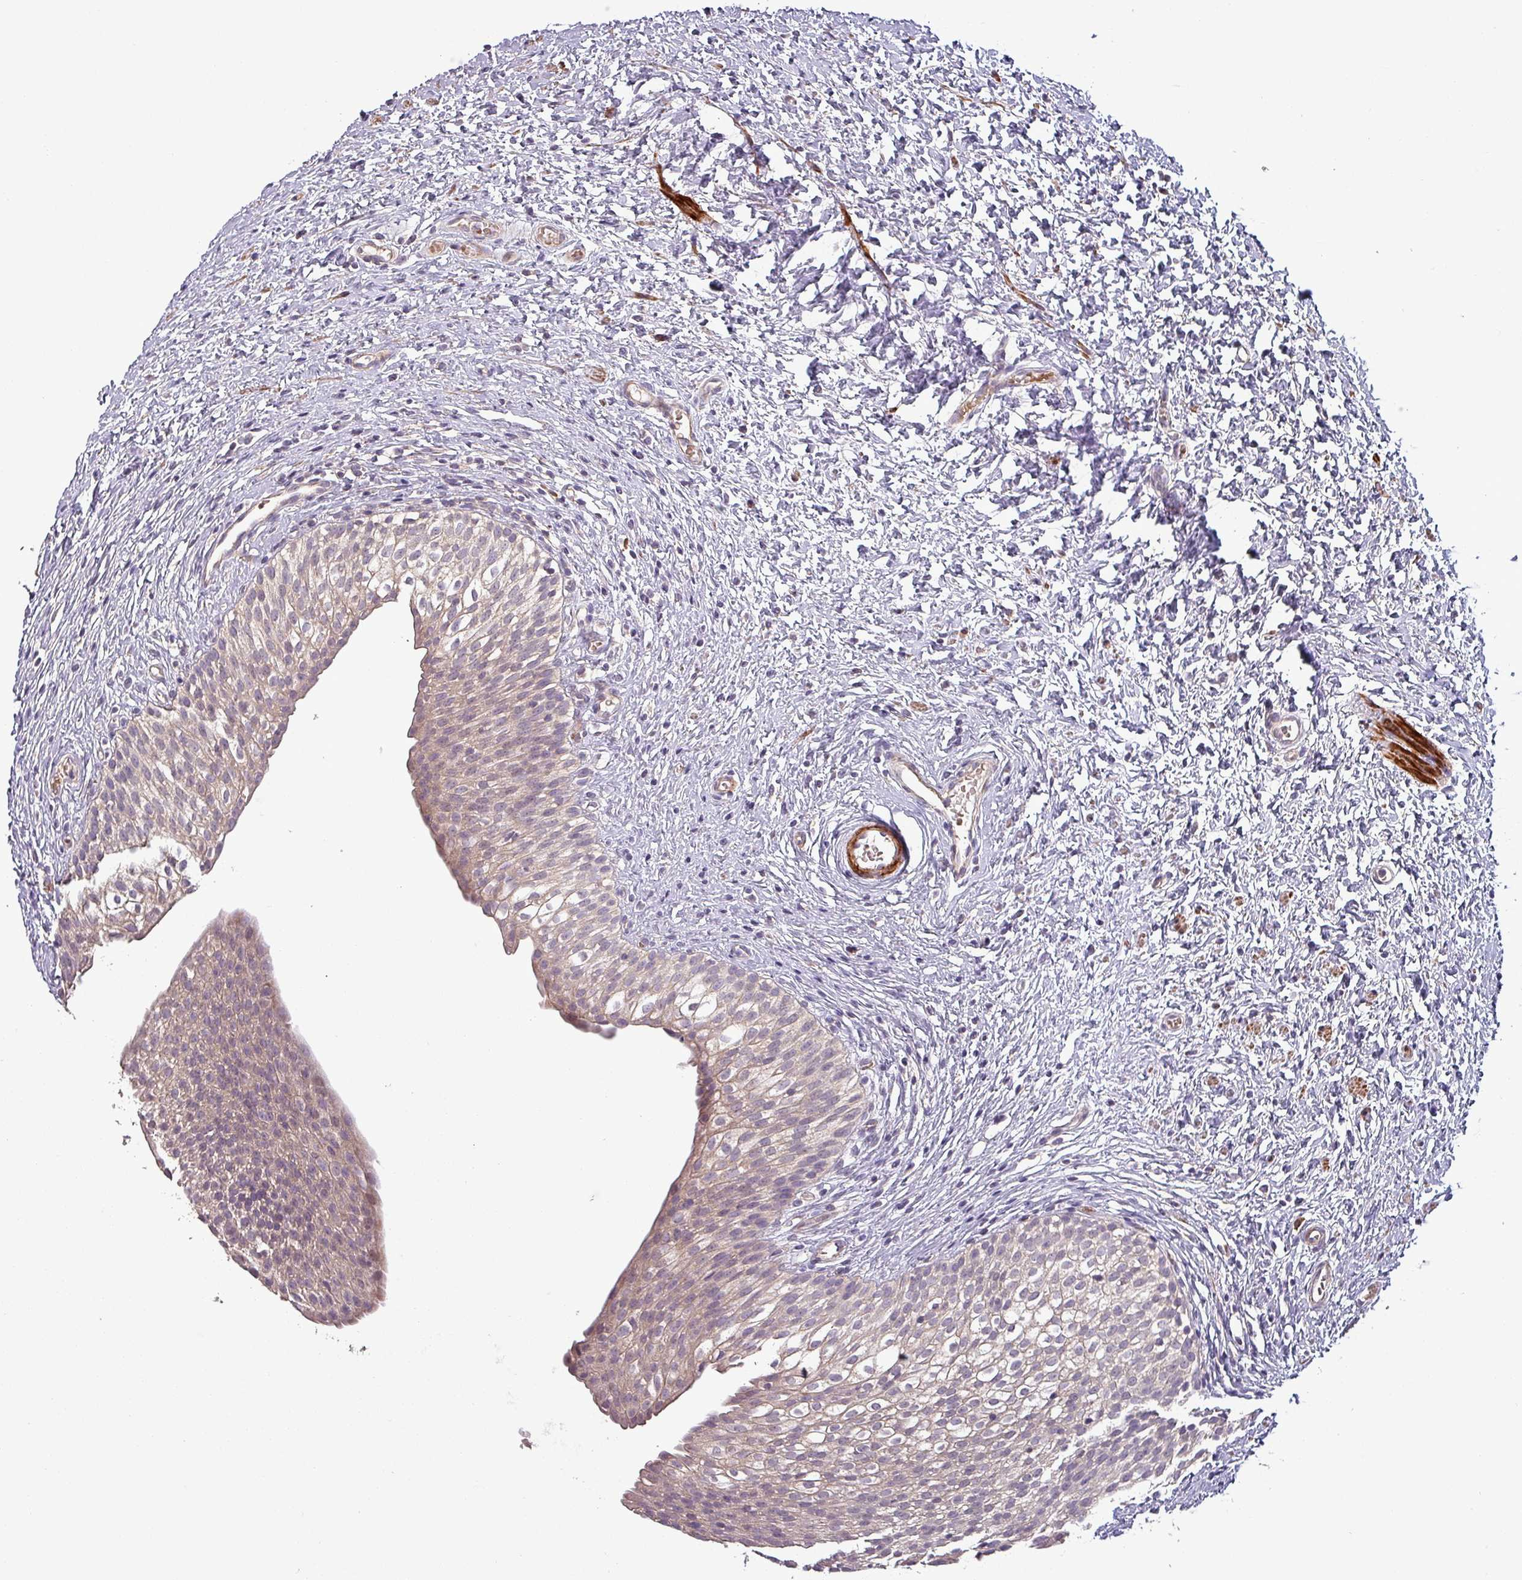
{"staining": {"intensity": "weak", "quantity": "25%-75%", "location": "cytoplasmic/membranous"}, "tissue": "urinary bladder", "cell_type": "Urothelial cells", "image_type": "normal", "snomed": [{"axis": "morphology", "description": "Normal tissue, NOS"}, {"axis": "topography", "description": "Urinary bladder"}], "caption": "DAB (3,3'-diaminobenzidine) immunohistochemical staining of unremarkable human urinary bladder shows weak cytoplasmic/membranous protein positivity in about 25%-75% of urothelial cells.", "gene": "TPRA1", "patient": {"sex": "male", "age": 1}}